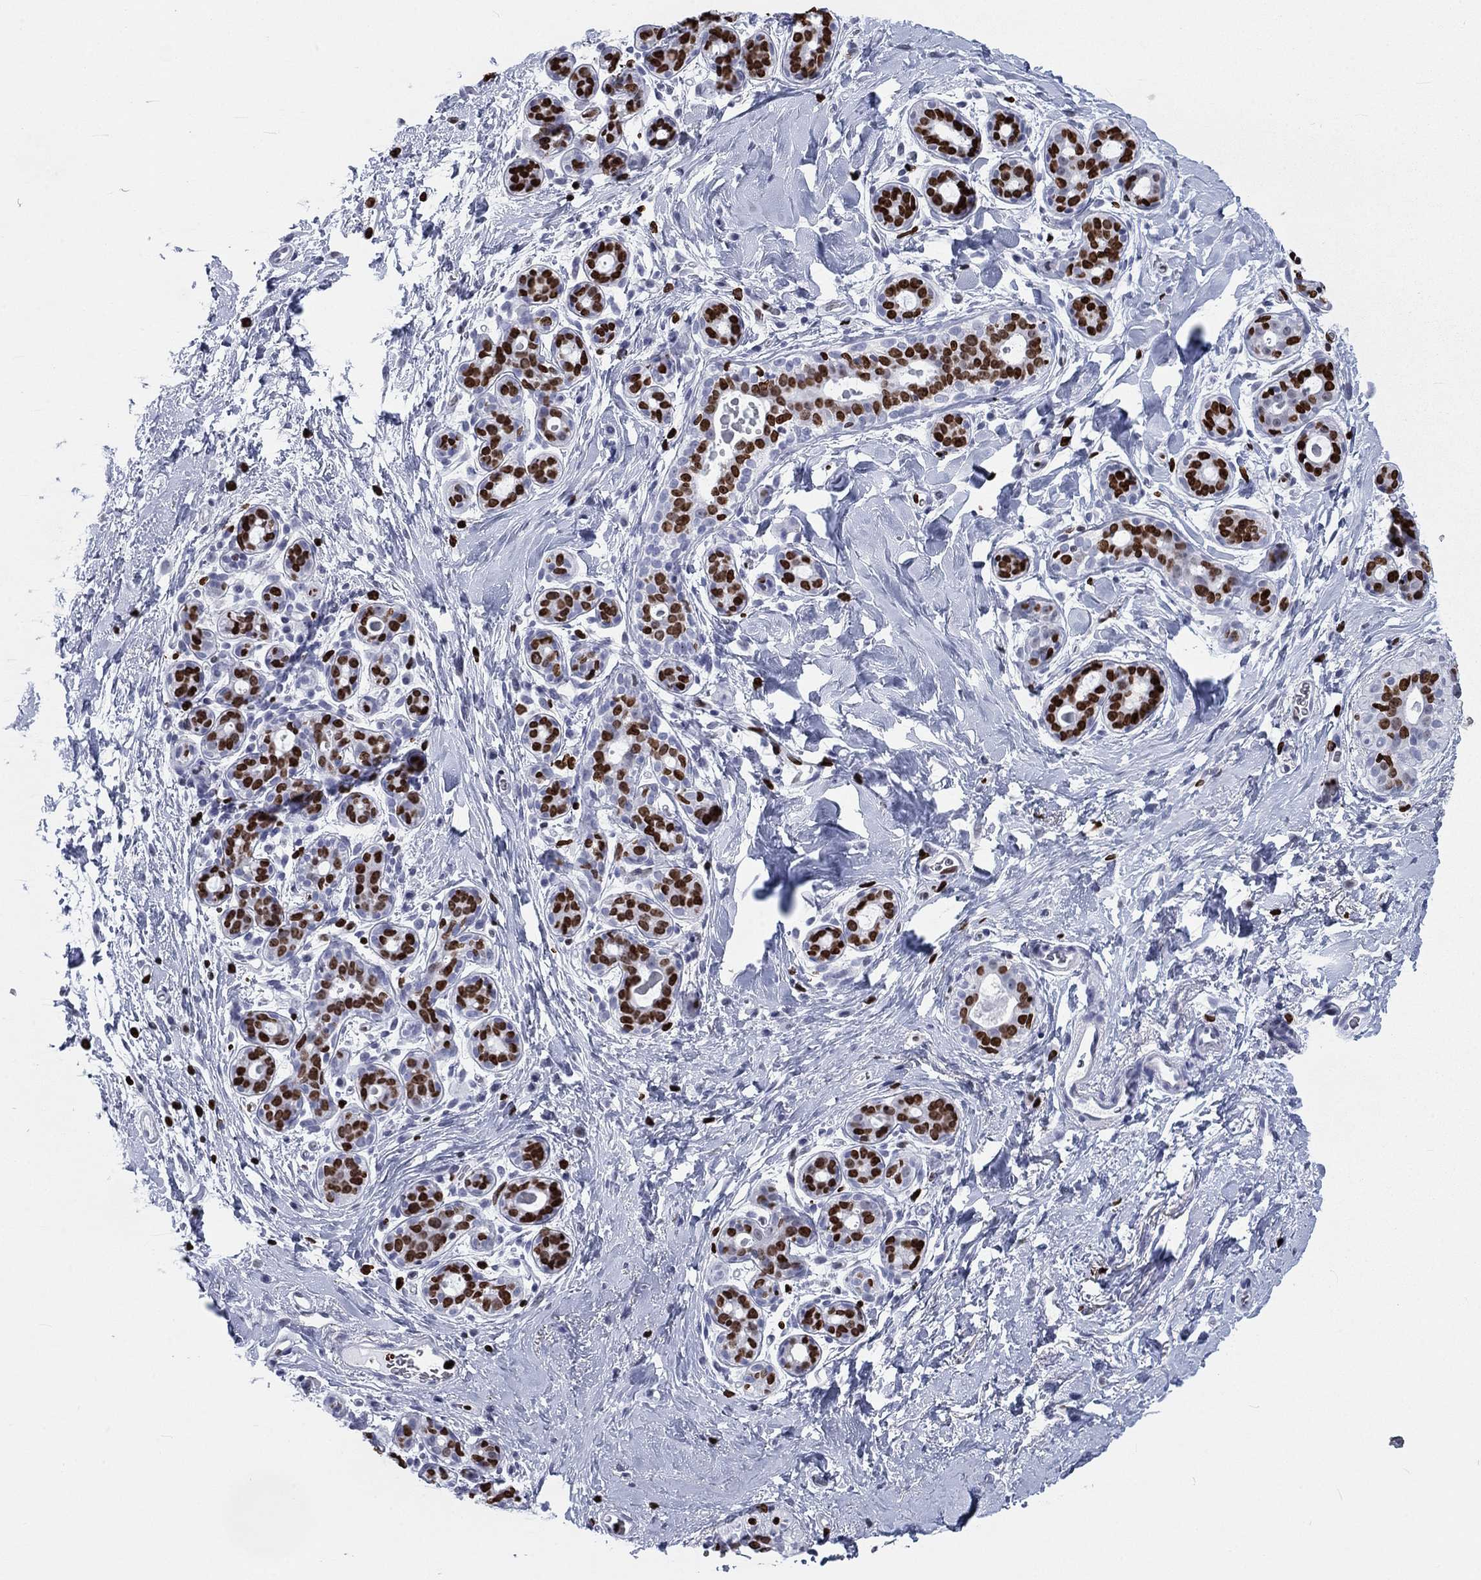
{"staining": {"intensity": "negative", "quantity": "none", "location": "none"}, "tissue": "breast", "cell_type": "Adipocytes", "image_type": "normal", "snomed": [{"axis": "morphology", "description": "Normal tissue, NOS"}, {"axis": "topography", "description": "Breast"}], "caption": "Immunohistochemistry (IHC) image of normal human breast stained for a protein (brown), which demonstrates no expression in adipocytes.", "gene": "H1", "patient": {"sex": "female", "age": 43}}